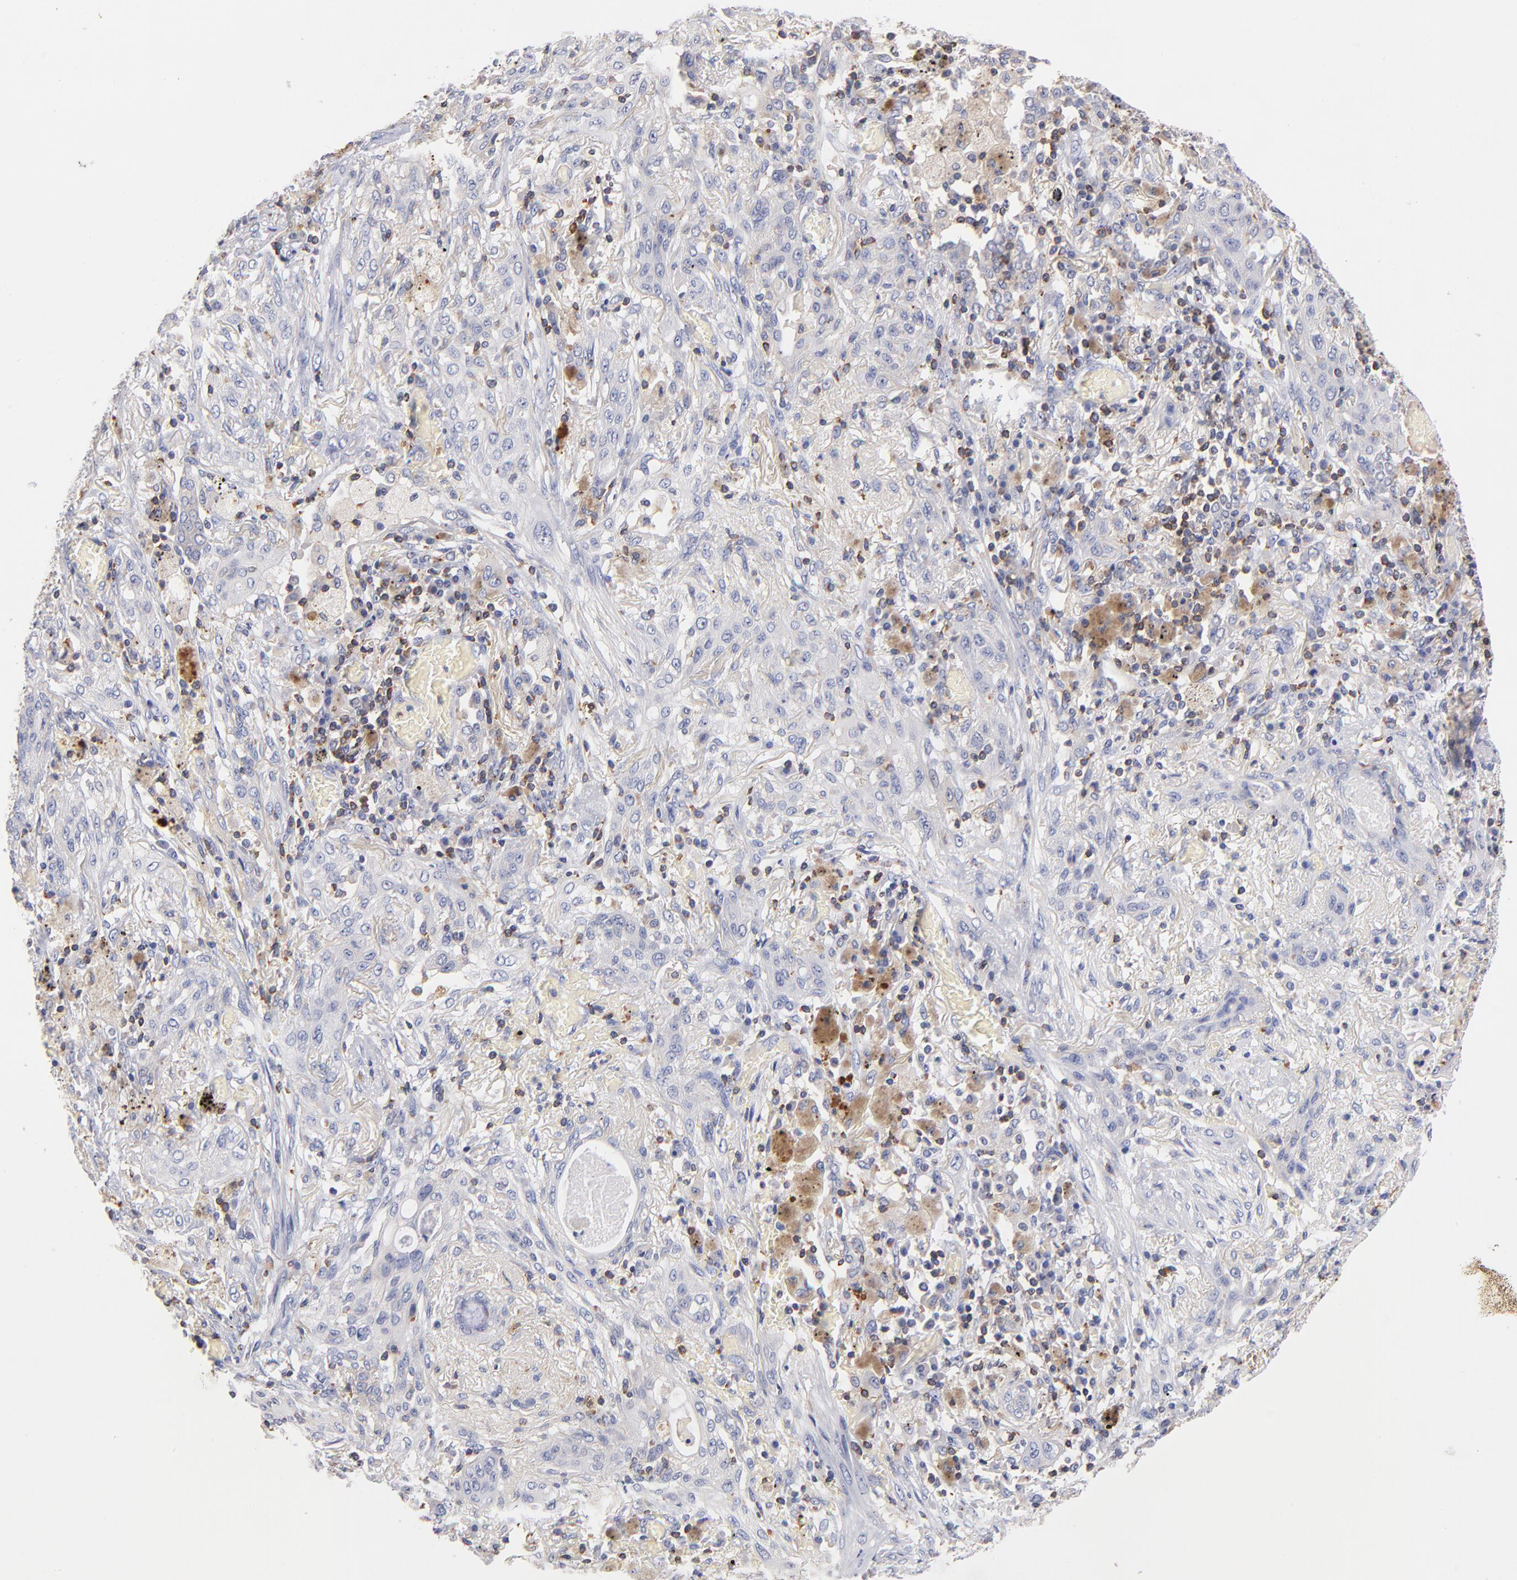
{"staining": {"intensity": "negative", "quantity": "none", "location": "none"}, "tissue": "lung cancer", "cell_type": "Tumor cells", "image_type": "cancer", "snomed": [{"axis": "morphology", "description": "Squamous cell carcinoma, NOS"}, {"axis": "topography", "description": "Lung"}], "caption": "Lung squamous cell carcinoma was stained to show a protein in brown. There is no significant expression in tumor cells.", "gene": "KREMEN2", "patient": {"sex": "female", "age": 47}}